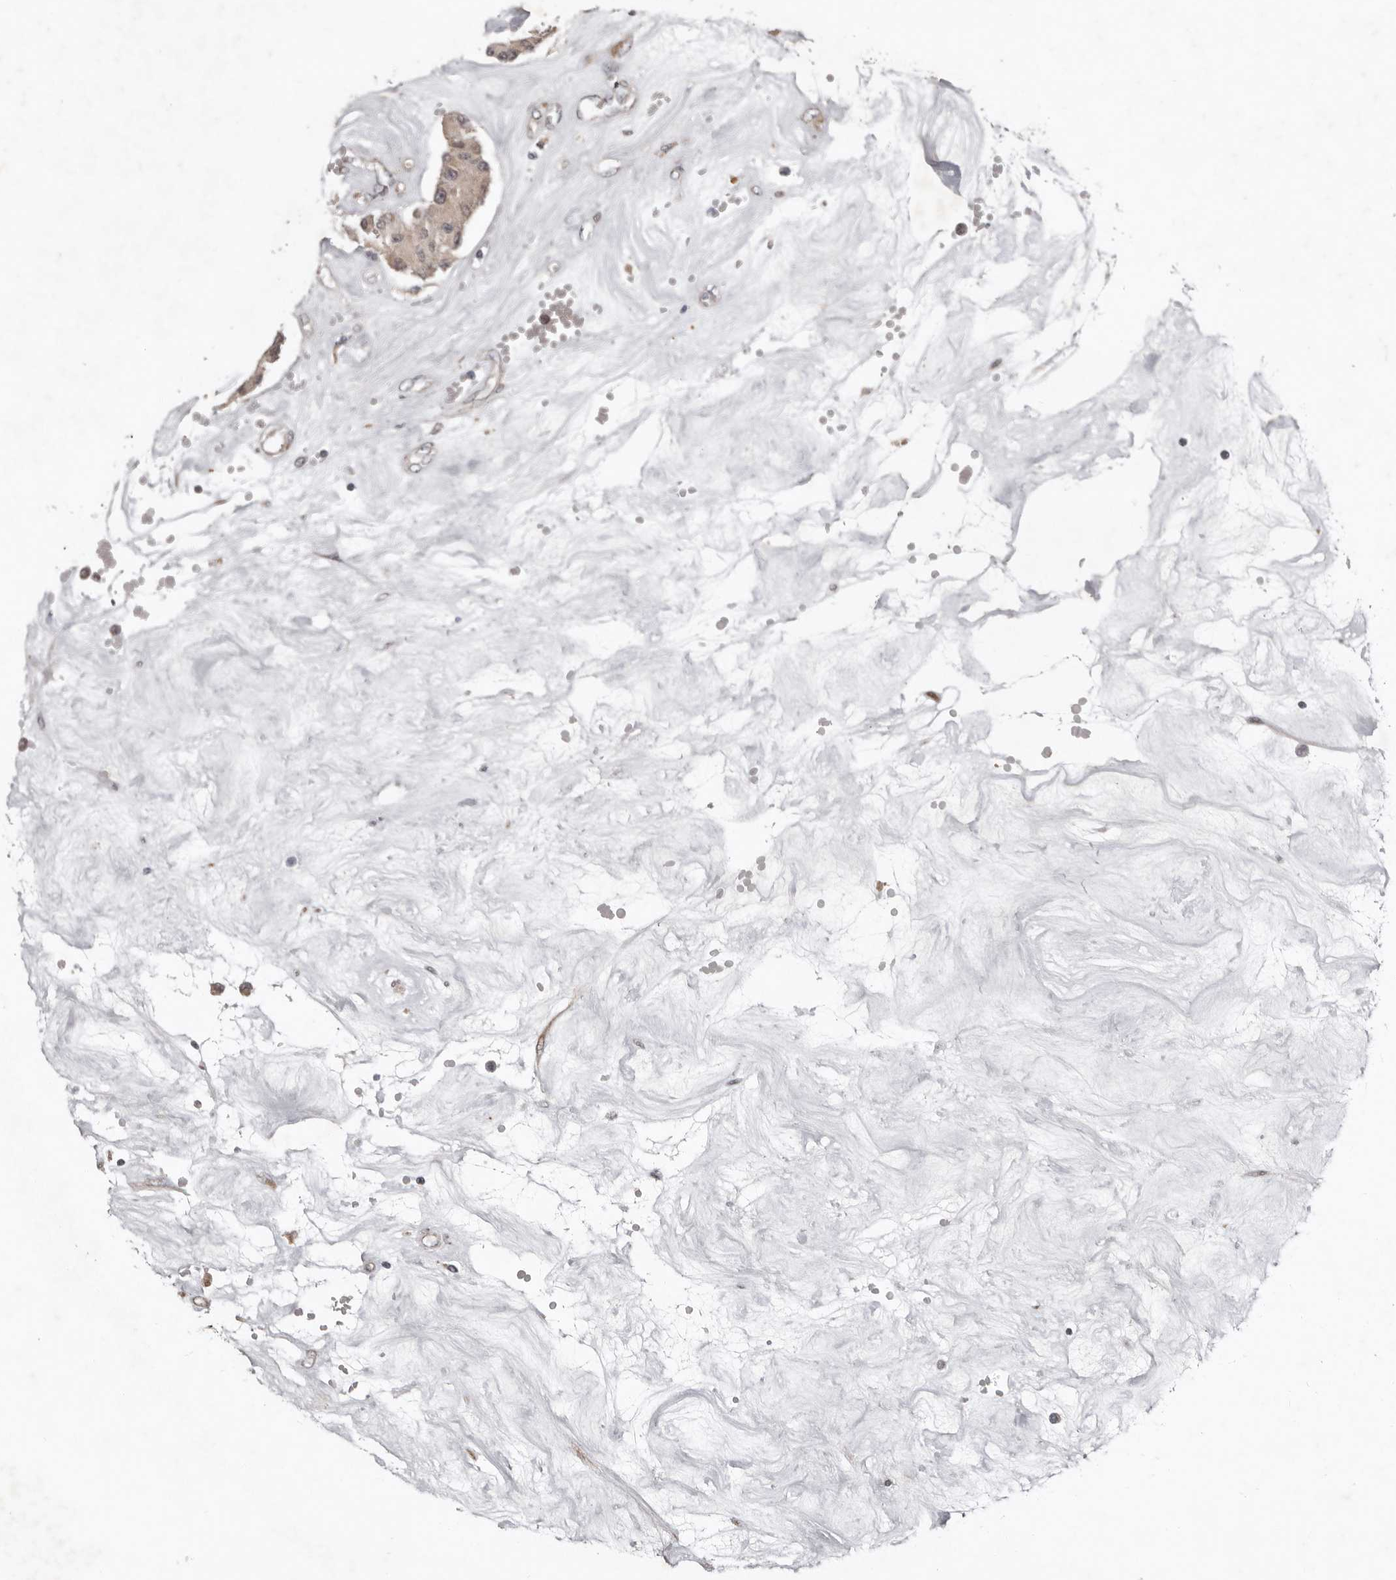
{"staining": {"intensity": "weak", "quantity": ">75%", "location": "cytoplasmic/membranous,nuclear"}, "tissue": "carcinoid", "cell_type": "Tumor cells", "image_type": "cancer", "snomed": [{"axis": "morphology", "description": "Carcinoid, malignant, NOS"}, {"axis": "topography", "description": "Pancreas"}], "caption": "A high-resolution micrograph shows immunohistochemistry staining of carcinoid, which displays weak cytoplasmic/membranous and nuclear staining in about >75% of tumor cells.", "gene": "CHML", "patient": {"sex": "male", "age": 41}}